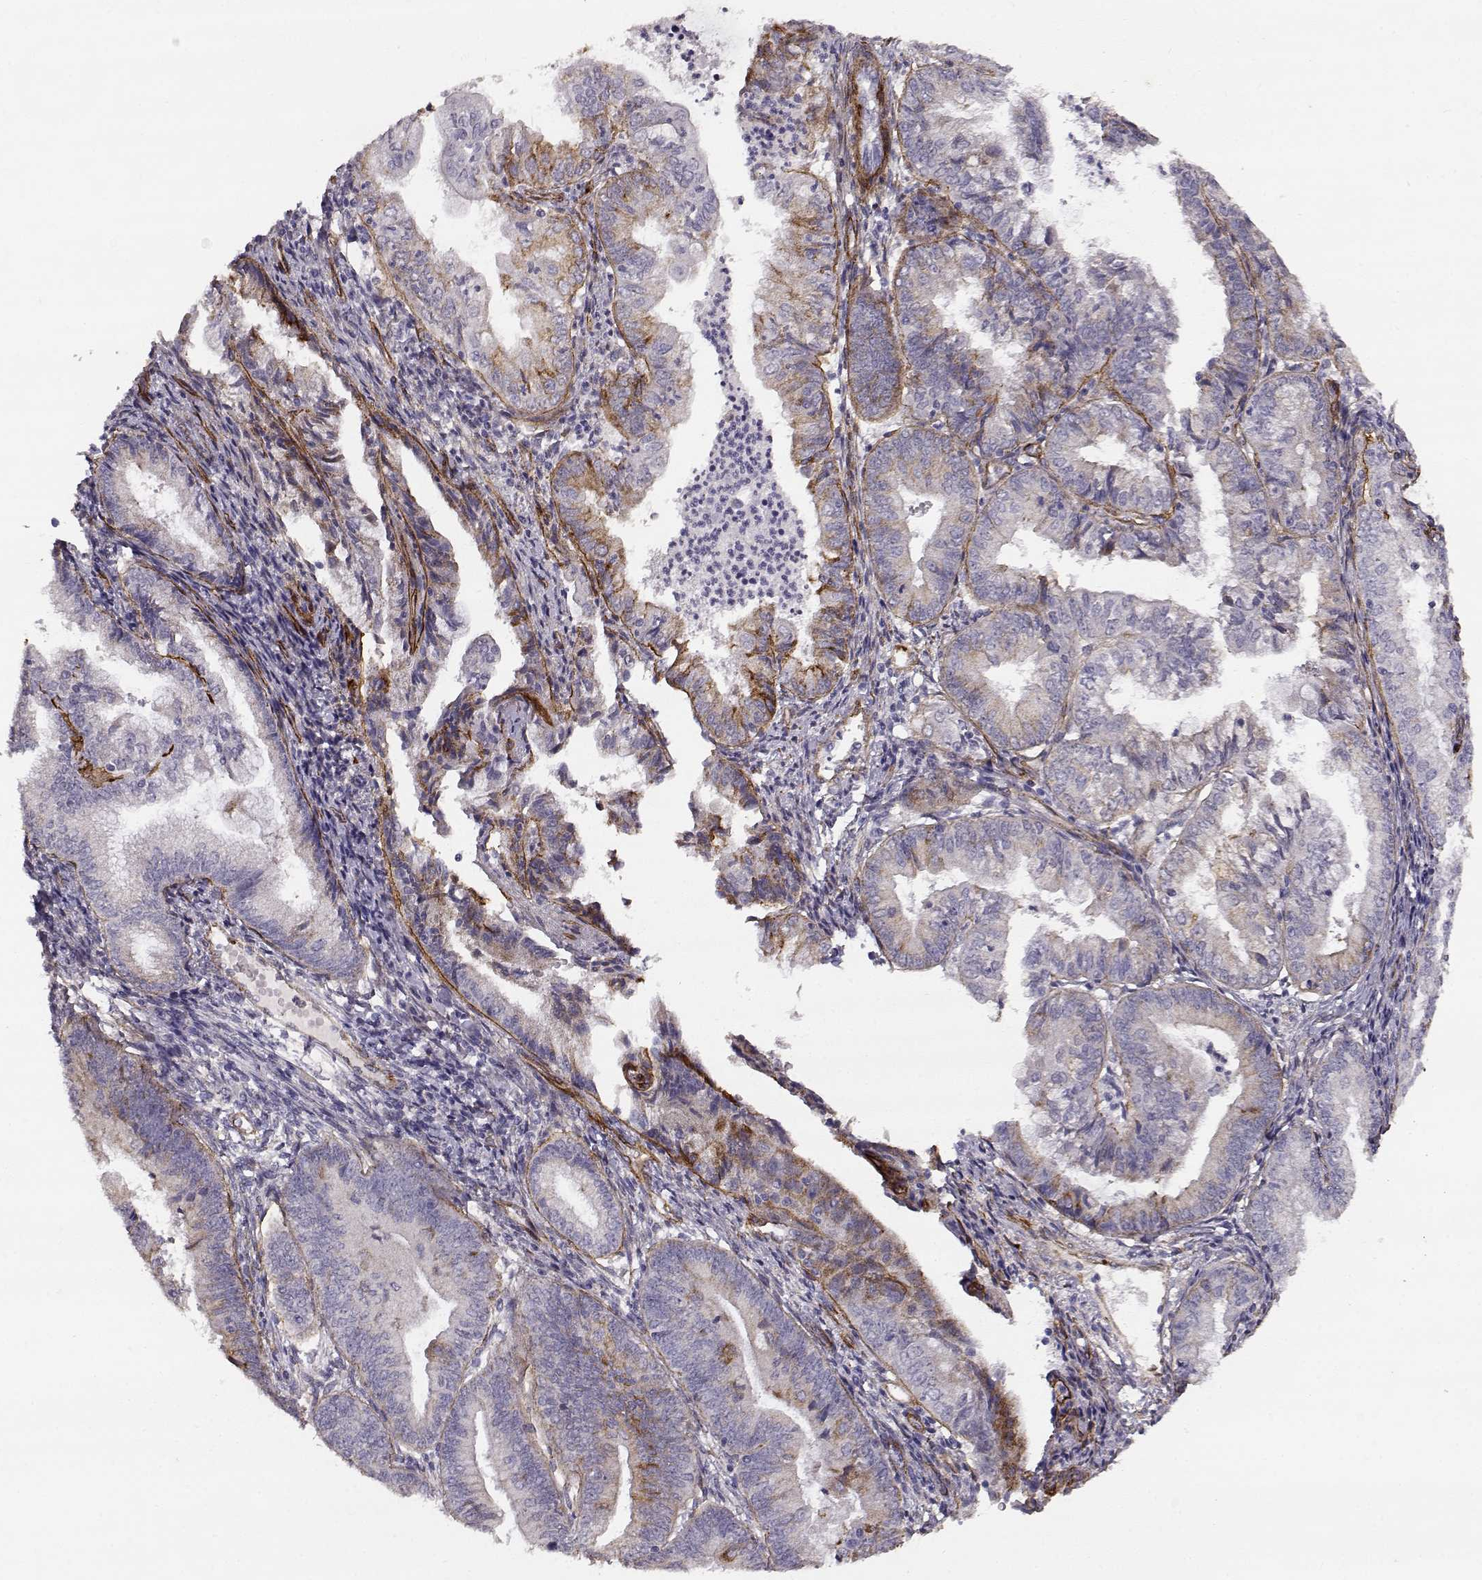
{"staining": {"intensity": "negative", "quantity": "none", "location": "none"}, "tissue": "endometrial cancer", "cell_type": "Tumor cells", "image_type": "cancer", "snomed": [{"axis": "morphology", "description": "Adenocarcinoma, NOS"}, {"axis": "topography", "description": "Endometrium"}], "caption": "DAB immunohistochemical staining of human adenocarcinoma (endometrial) demonstrates no significant positivity in tumor cells.", "gene": "LAMC1", "patient": {"sex": "female", "age": 55}}